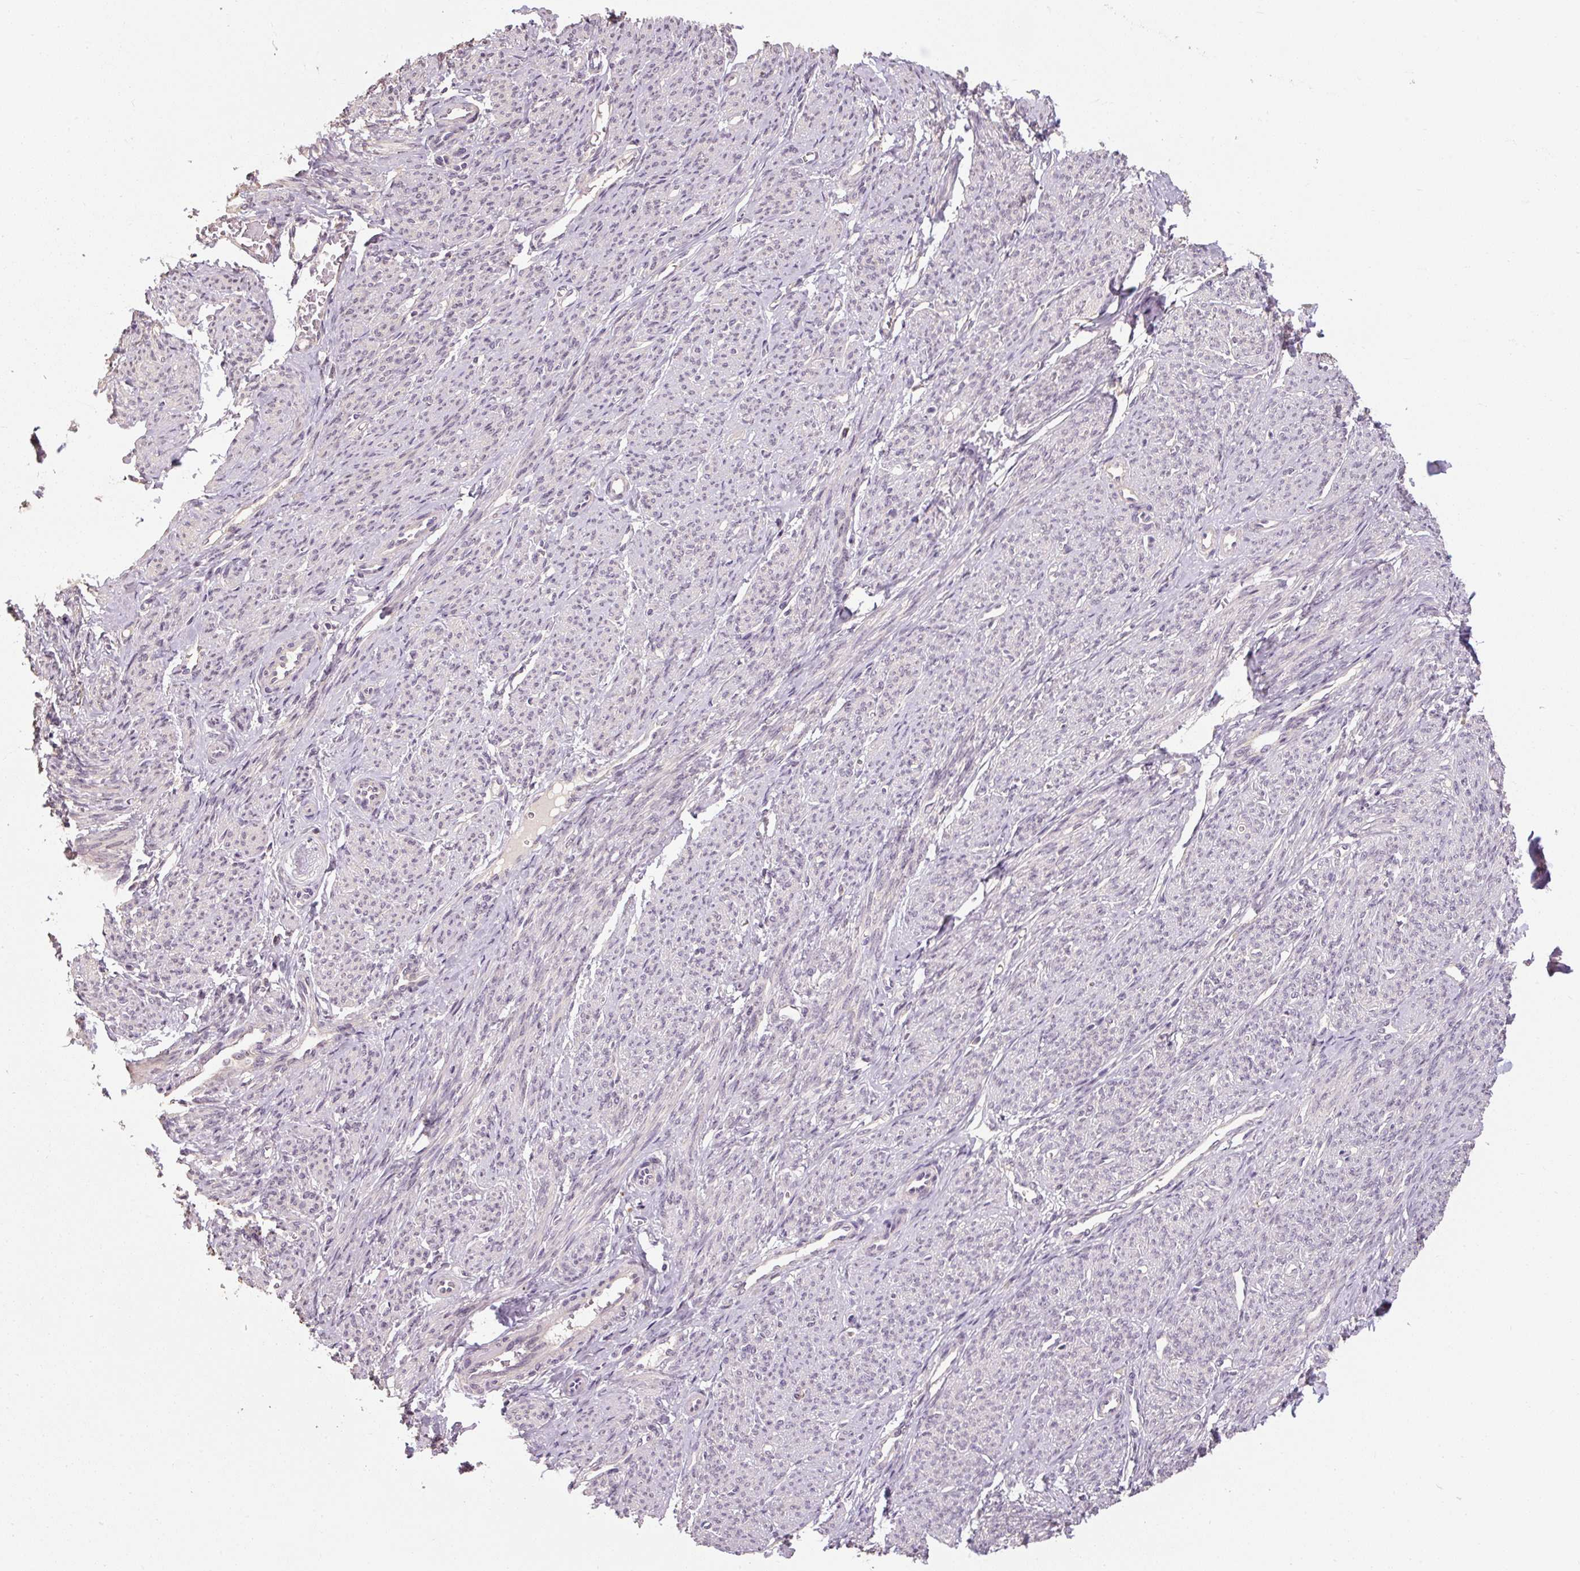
{"staining": {"intensity": "negative", "quantity": "none", "location": "none"}, "tissue": "smooth muscle", "cell_type": "Smooth muscle cells", "image_type": "normal", "snomed": [{"axis": "morphology", "description": "Normal tissue, NOS"}, {"axis": "topography", "description": "Smooth muscle"}], "caption": "High power microscopy histopathology image of an immunohistochemistry (IHC) photomicrograph of benign smooth muscle, revealing no significant staining in smooth muscle cells. (Stains: DAB IHC with hematoxylin counter stain, Microscopy: brightfield microscopy at high magnification).", "gene": "CFAP65", "patient": {"sex": "female", "age": 65}}